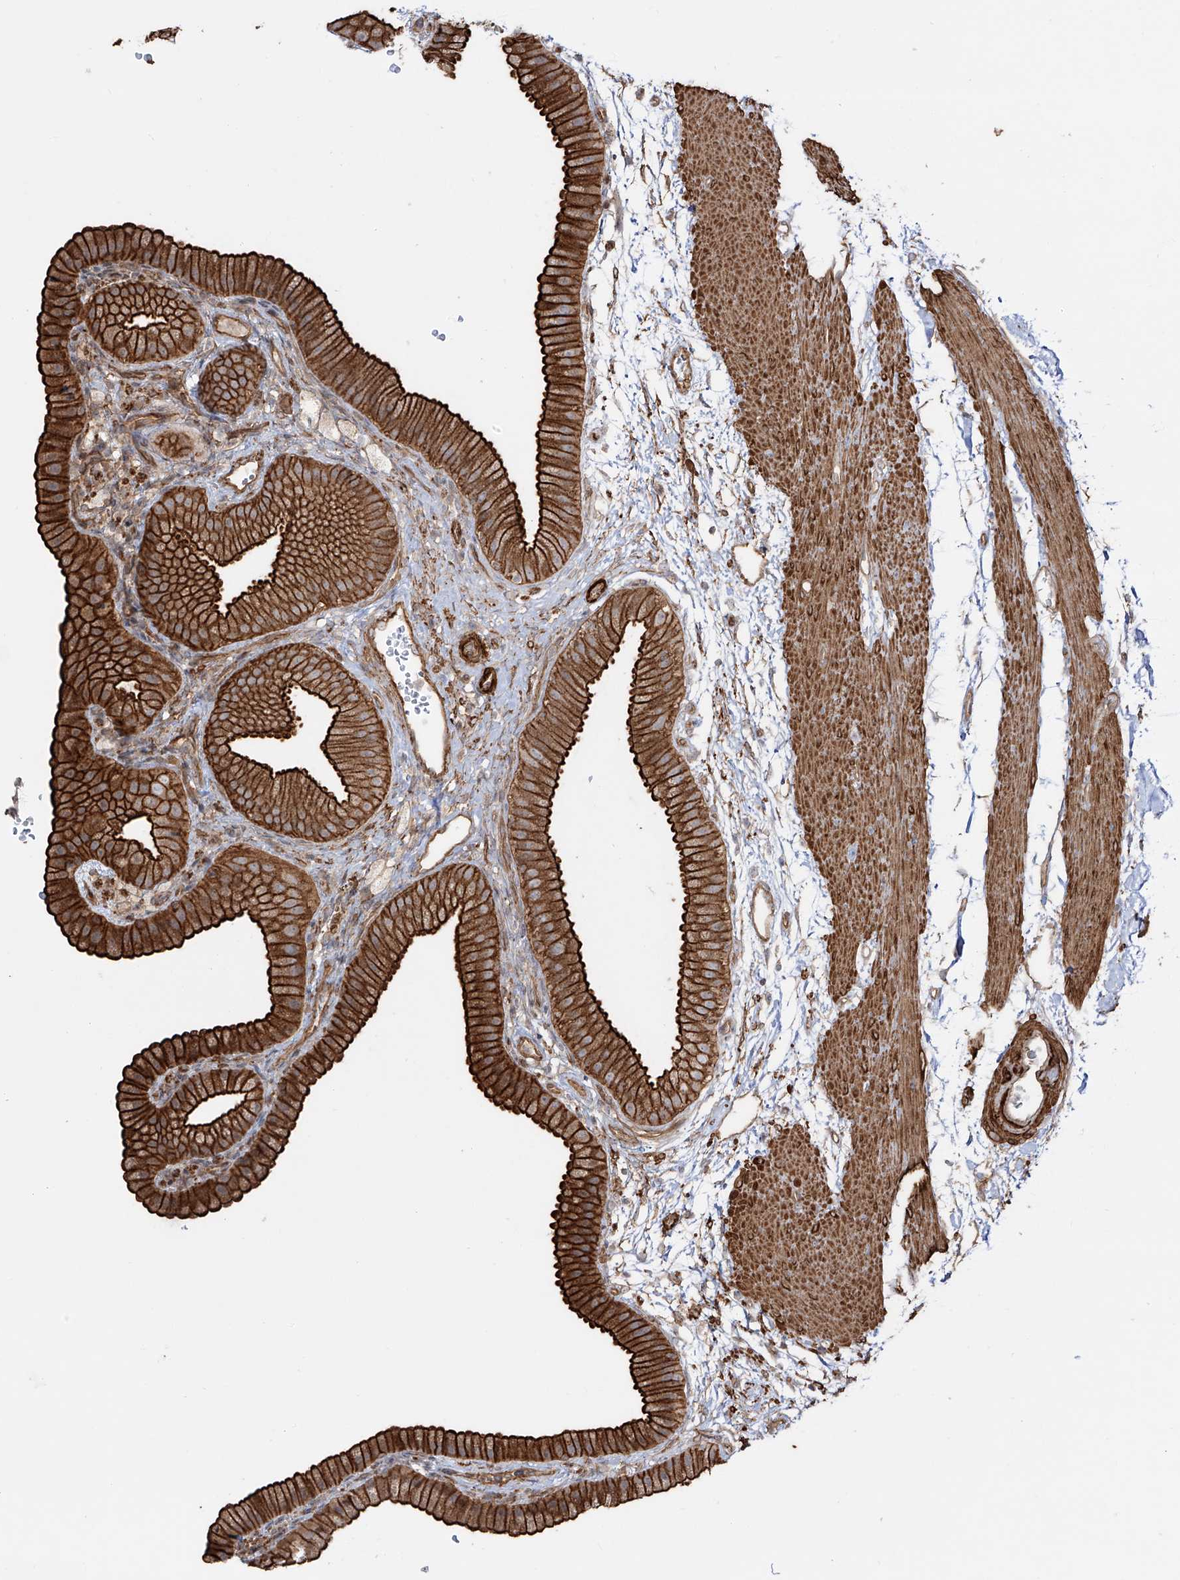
{"staining": {"intensity": "strong", "quantity": ">75%", "location": "cytoplasmic/membranous"}, "tissue": "gallbladder", "cell_type": "Glandular cells", "image_type": "normal", "snomed": [{"axis": "morphology", "description": "Normal tissue, NOS"}, {"axis": "topography", "description": "Gallbladder"}], "caption": "Glandular cells reveal high levels of strong cytoplasmic/membranous expression in approximately >75% of cells in unremarkable human gallbladder.", "gene": "ZNF180", "patient": {"sex": "female", "age": 64}}